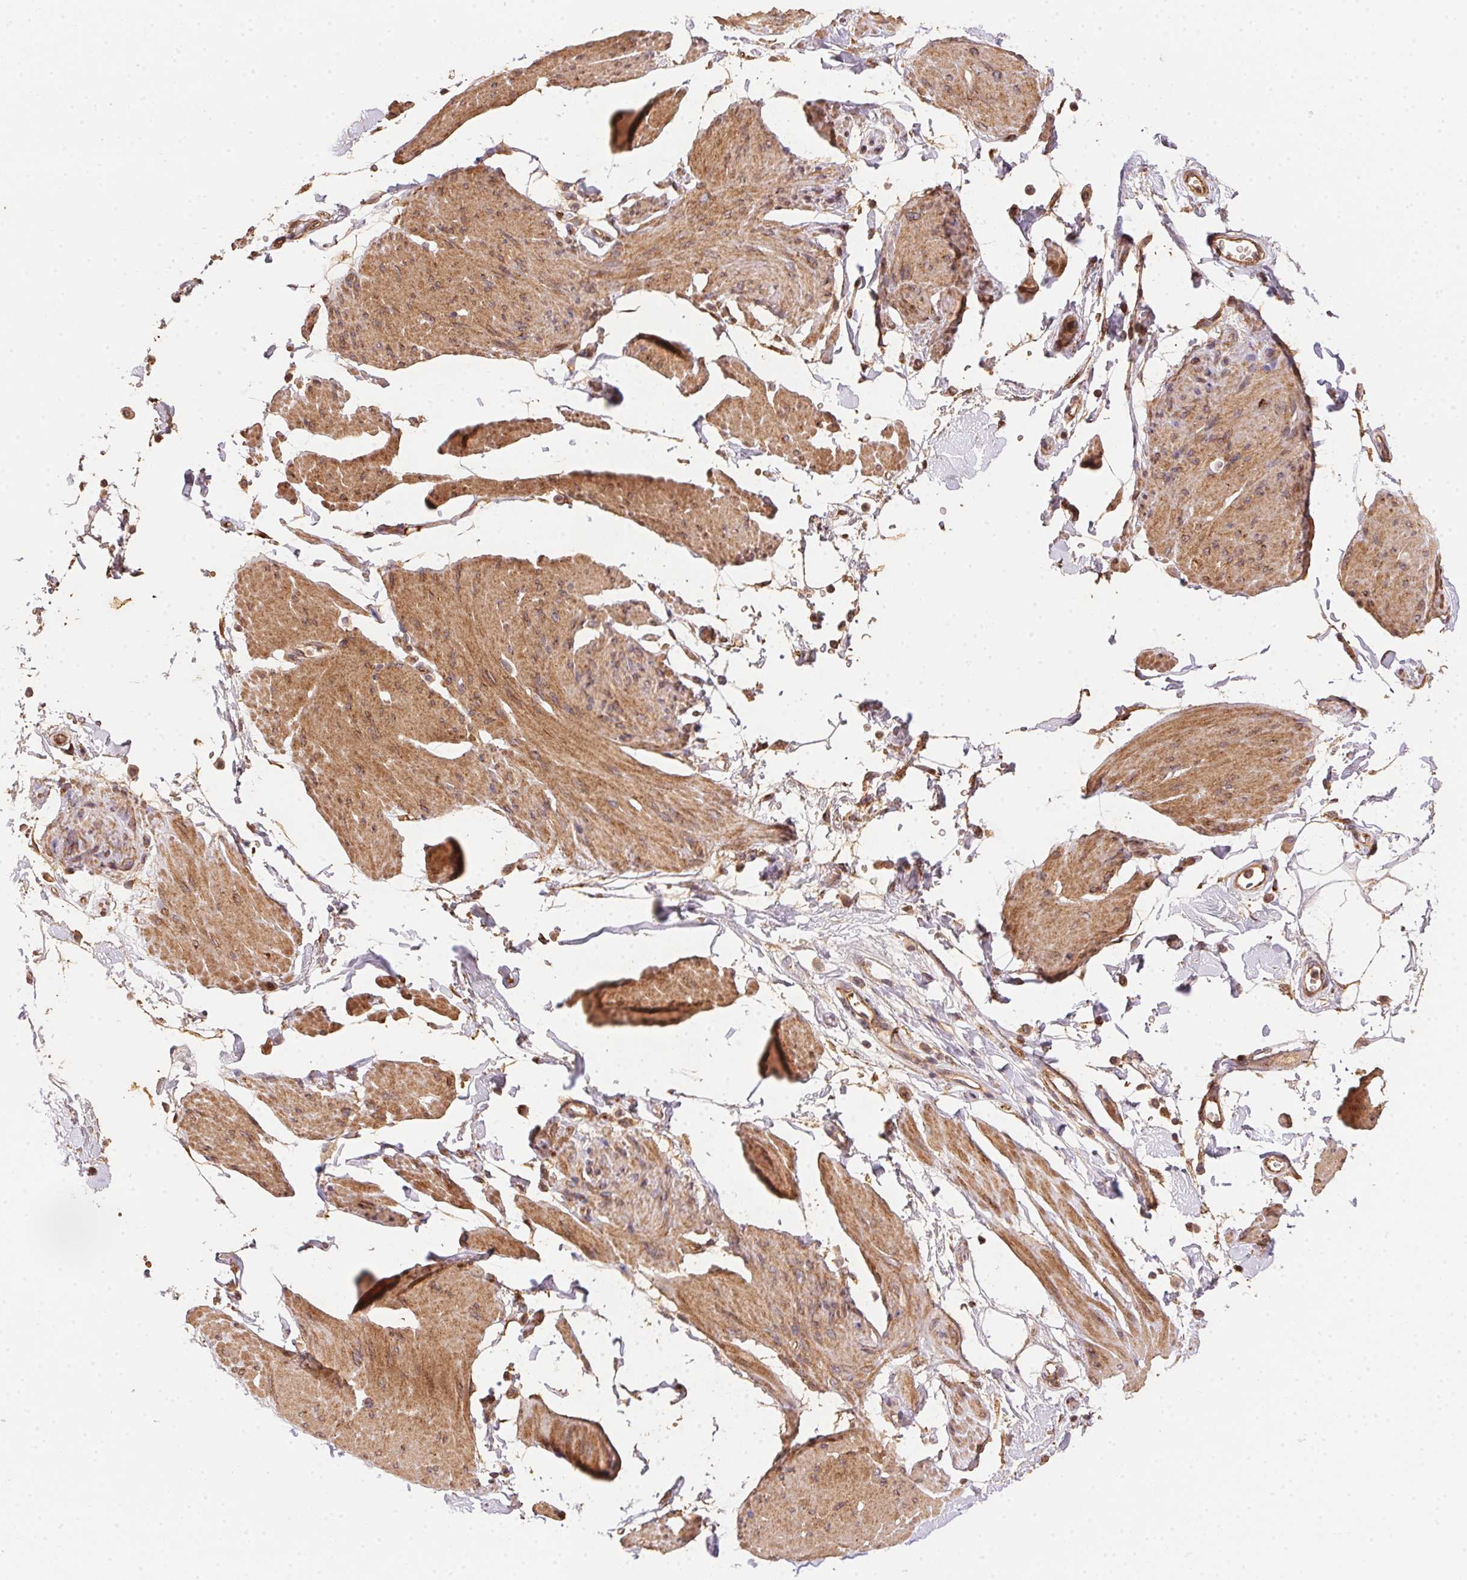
{"staining": {"intensity": "moderate", "quantity": ">75%", "location": "cytoplasmic/membranous"}, "tissue": "smooth muscle", "cell_type": "Smooth muscle cells", "image_type": "normal", "snomed": [{"axis": "morphology", "description": "Normal tissue, NOS"}, {"axis": "topography", "description": "Adipose tissue"}, {"axis": "topography", "description": "Smooth muscle"}, {"axis": "topography", "description": "Peripheral nerve tissue"}], "caption": "High-power microscopy captured an IHC micrograph of normal smooth muscle, revealing moderate cytoplasmic/membranous expression in approximately >75% of smooth muscle cells.", "gene": "USE1", "patient": {"sex": "male", "age": 83}}